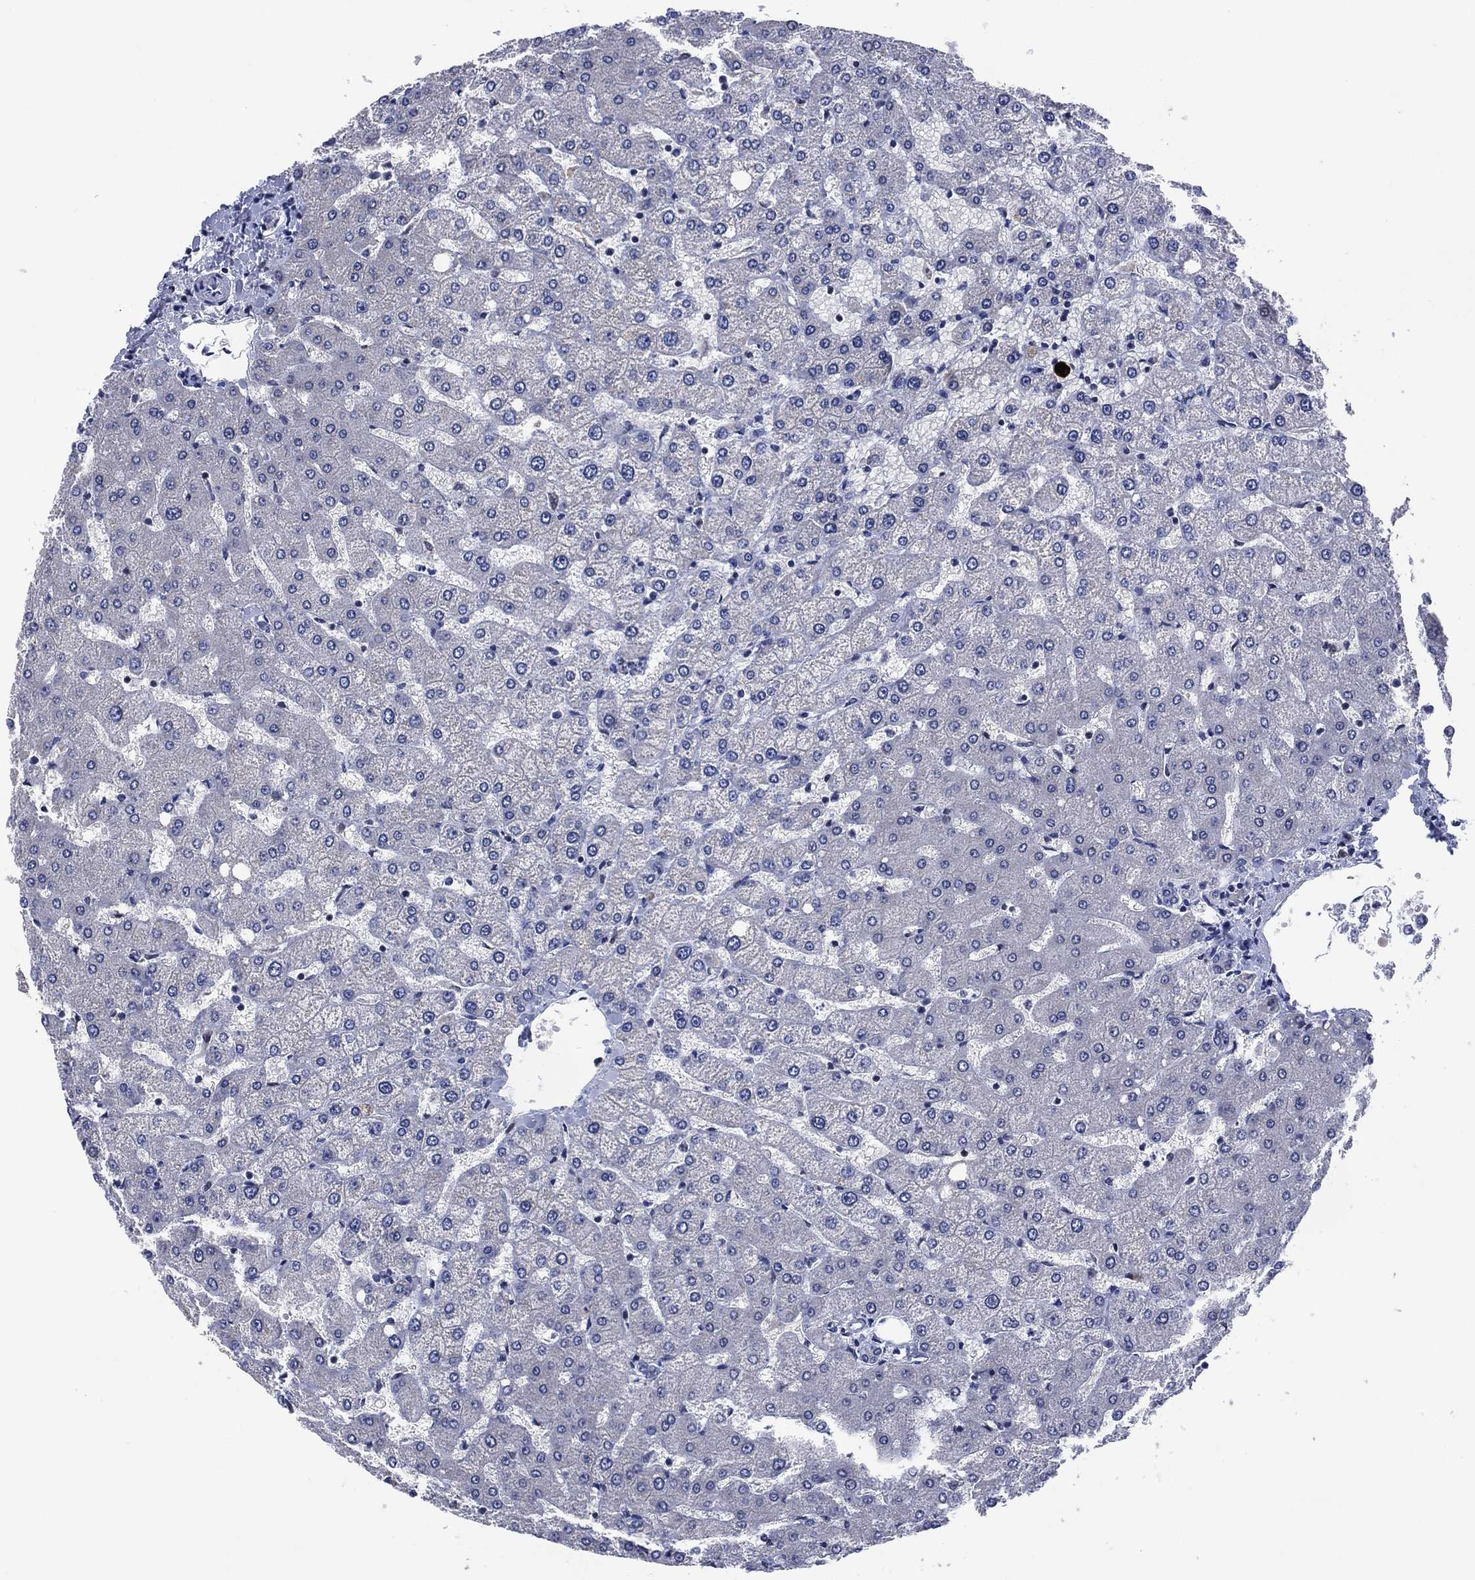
{"staining": {"intensity": "negative", "quantity": "none", "location": "none"}, "tissue": "liver", "cell_type": "Cholangiocytes", "image_type": "normal", "snomed": [{"axis": "morphology", "description": "Normal tissue, NOS"}, {"axis": "topography", "description": "Liver"}], "caption": "This is an immunohistochemistry (IHC) micrograph of benign liver. There is no expression in cholangiocytes.", "gene": "USP26", "patient": {"sex": "female", "age": 54}}